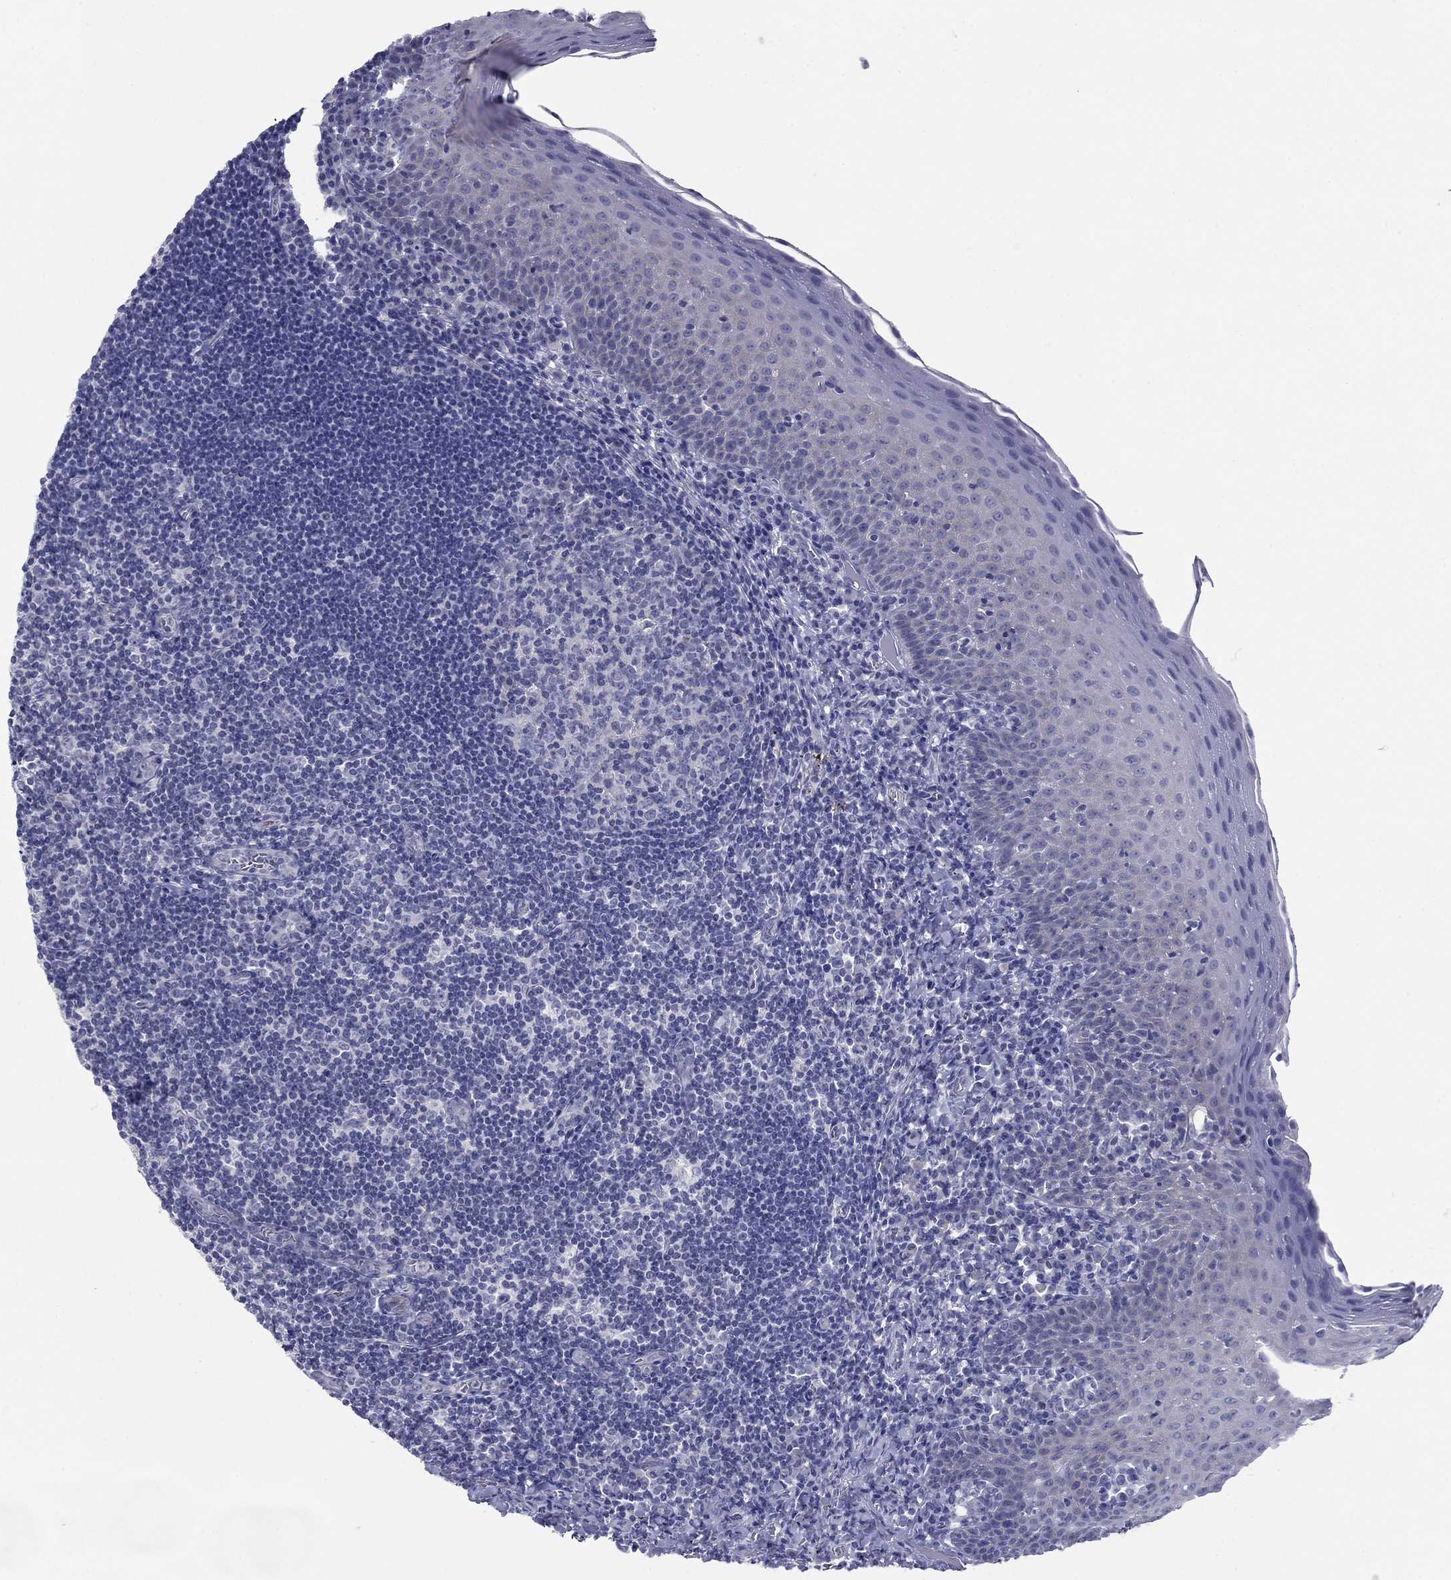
{"staining": {"intensity": "negative", "quantity": "none", "location": "none"}, "tissue": "tonsil", "cell_type": "Germinal center cells", "image_type": "normal", "snomed": [{"axis": "morphology", "description": "Normal tissue, NOS"}, {"axis": "morphology", "description": "Inflammation, NOS"}, {"axis": "topography", "description": "Tonsil"}], "caption": "The image exhibits no staining of germinal center cells in normal tonsil.", "gene": "PLS1", "patient": {"sex": "female", "age": 31}}